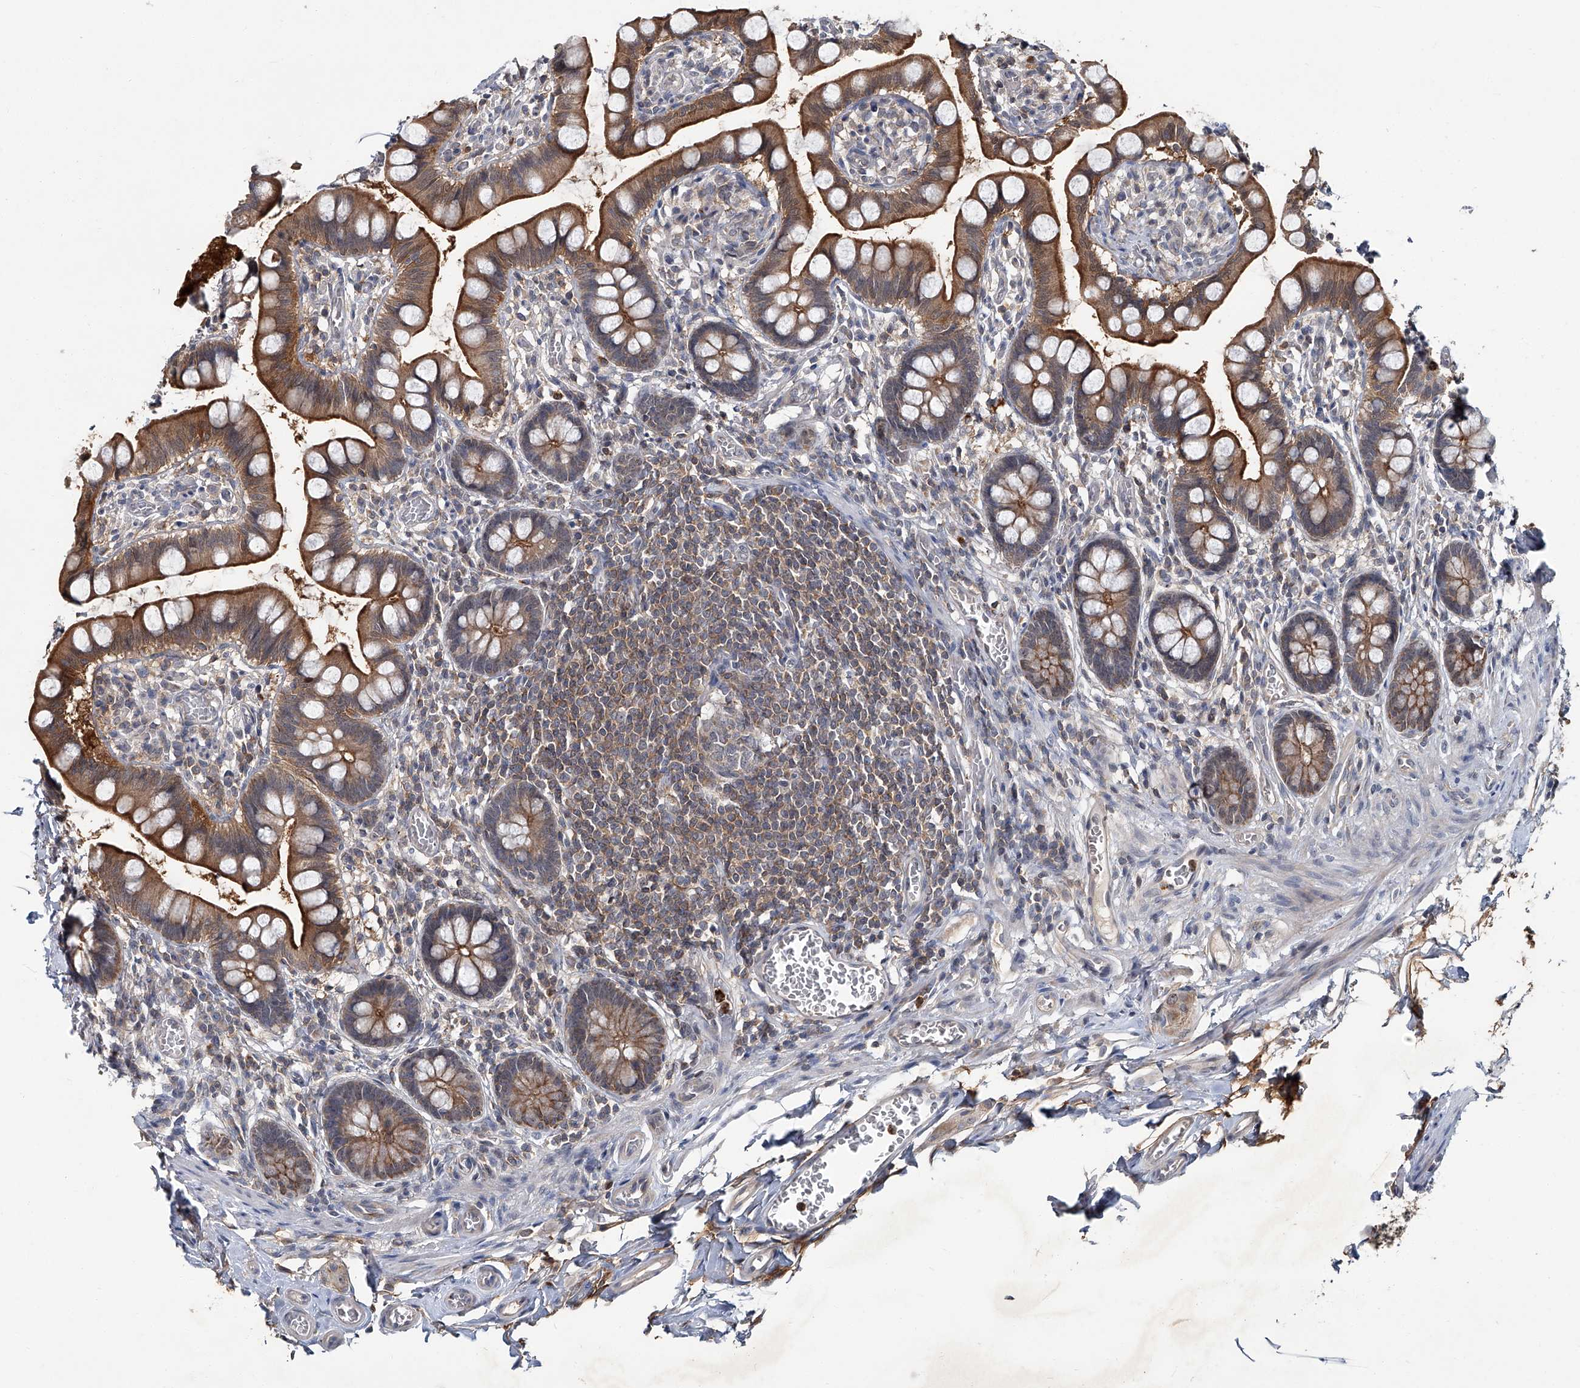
{"staining": {"intensity": "strong", "quantity": ">75%", "location": "cytoplasmic/membranous"}, "tissue": "small intestine", "cell_type": "Glandular cells", "image_type": "normal", "snomed": [{"axis": "morphology", "description": "Normal tissue, NOS"}, {"axis": "topography", "description": "Small intestine"}], "caption": "IHC of benign human small intestine reveals high levels of strong cytoplasmic/membranous staining in about >75% of glandular cells.", "gene": "AKNAD1", "patient": {"sex": "male", "age": 52}}